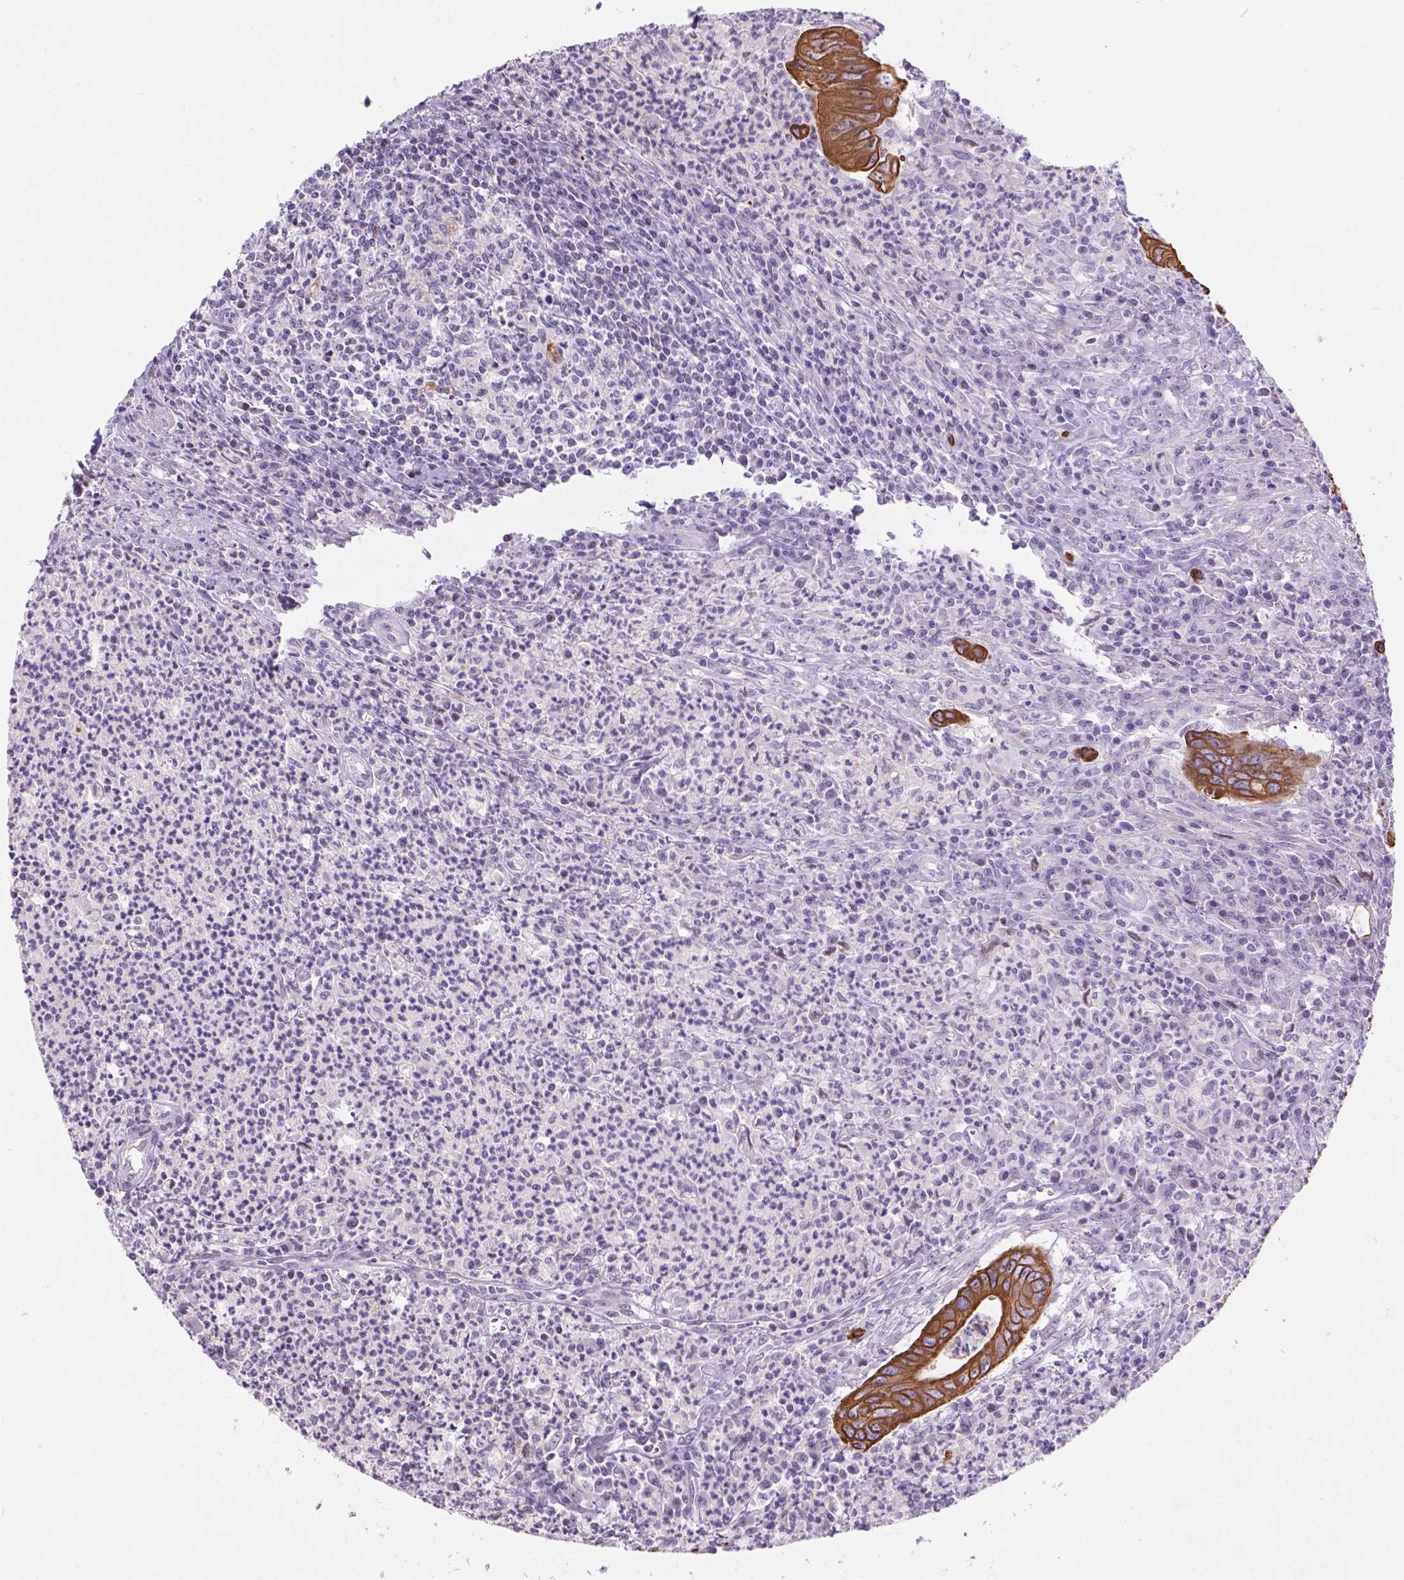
{"staining": {"intensity": "moderate", "quantity": ">75%", "location": "cytoplasmic/membranous"}, "tissue": "colorectal cancer", "cell_type": "Tumor cells", "image_type": "cancer", "snomed": [{"axis": "morphology", "description": "Adenocarcinoma, NOS"}, {"axis": "topography", "description": "Colon"}], "caption": "DAB (3,3'-diaminobenzidine) immunohistochemical staining of colorectal cancer shows moderate cytoplasmic/membranous protein positivity in about >75% of tumor cells.", "gene": "DMWD", "patient": {"sex": "female", "age": 74}}